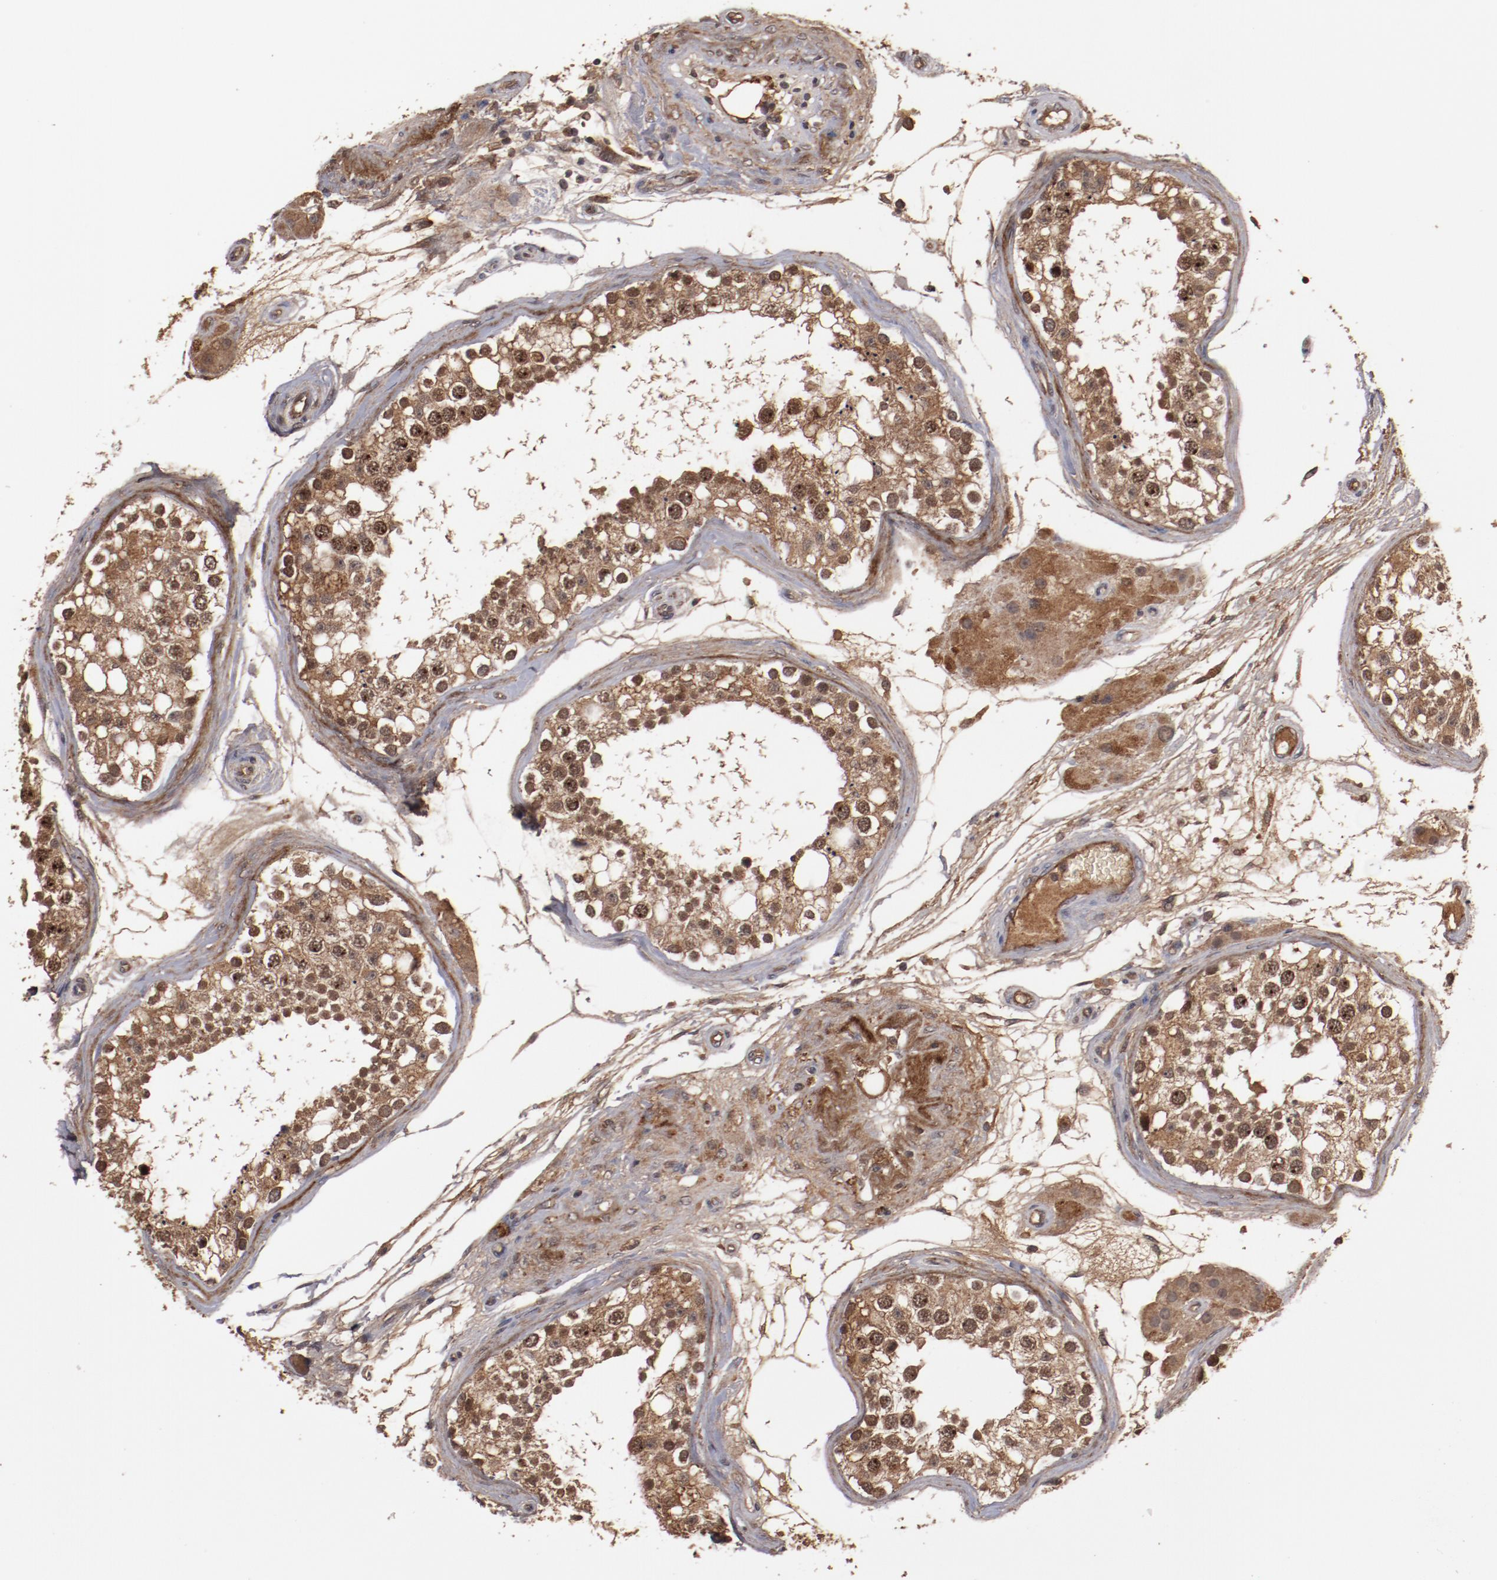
{"staining": {"intensity": "moderate", "quantity": ">75%", "location": "cytoplasmic/membranous"}, "tissue": "testis", "cell_type": "Cells in seminiferous ducts", "image_type": "normal", "snomed": [{"axis": "morphology", "description": "Normal tissue, NOS"}, {"axis": "topography", "description": "Testis"}], "caption": "Immunohistochemistry (IHC) histopathology image of unremarkable testis: human testis stained using immunohistochemistry (IHC) reveals medium levels of moderate protein expression localized specifically in the cytoplasmic/membranous of cells in seminiferous ducts, appearing as a cytoplasmic/membranous brown color.", "gene": "TENM1", "patient": {"sex": "male", "age": 68}}